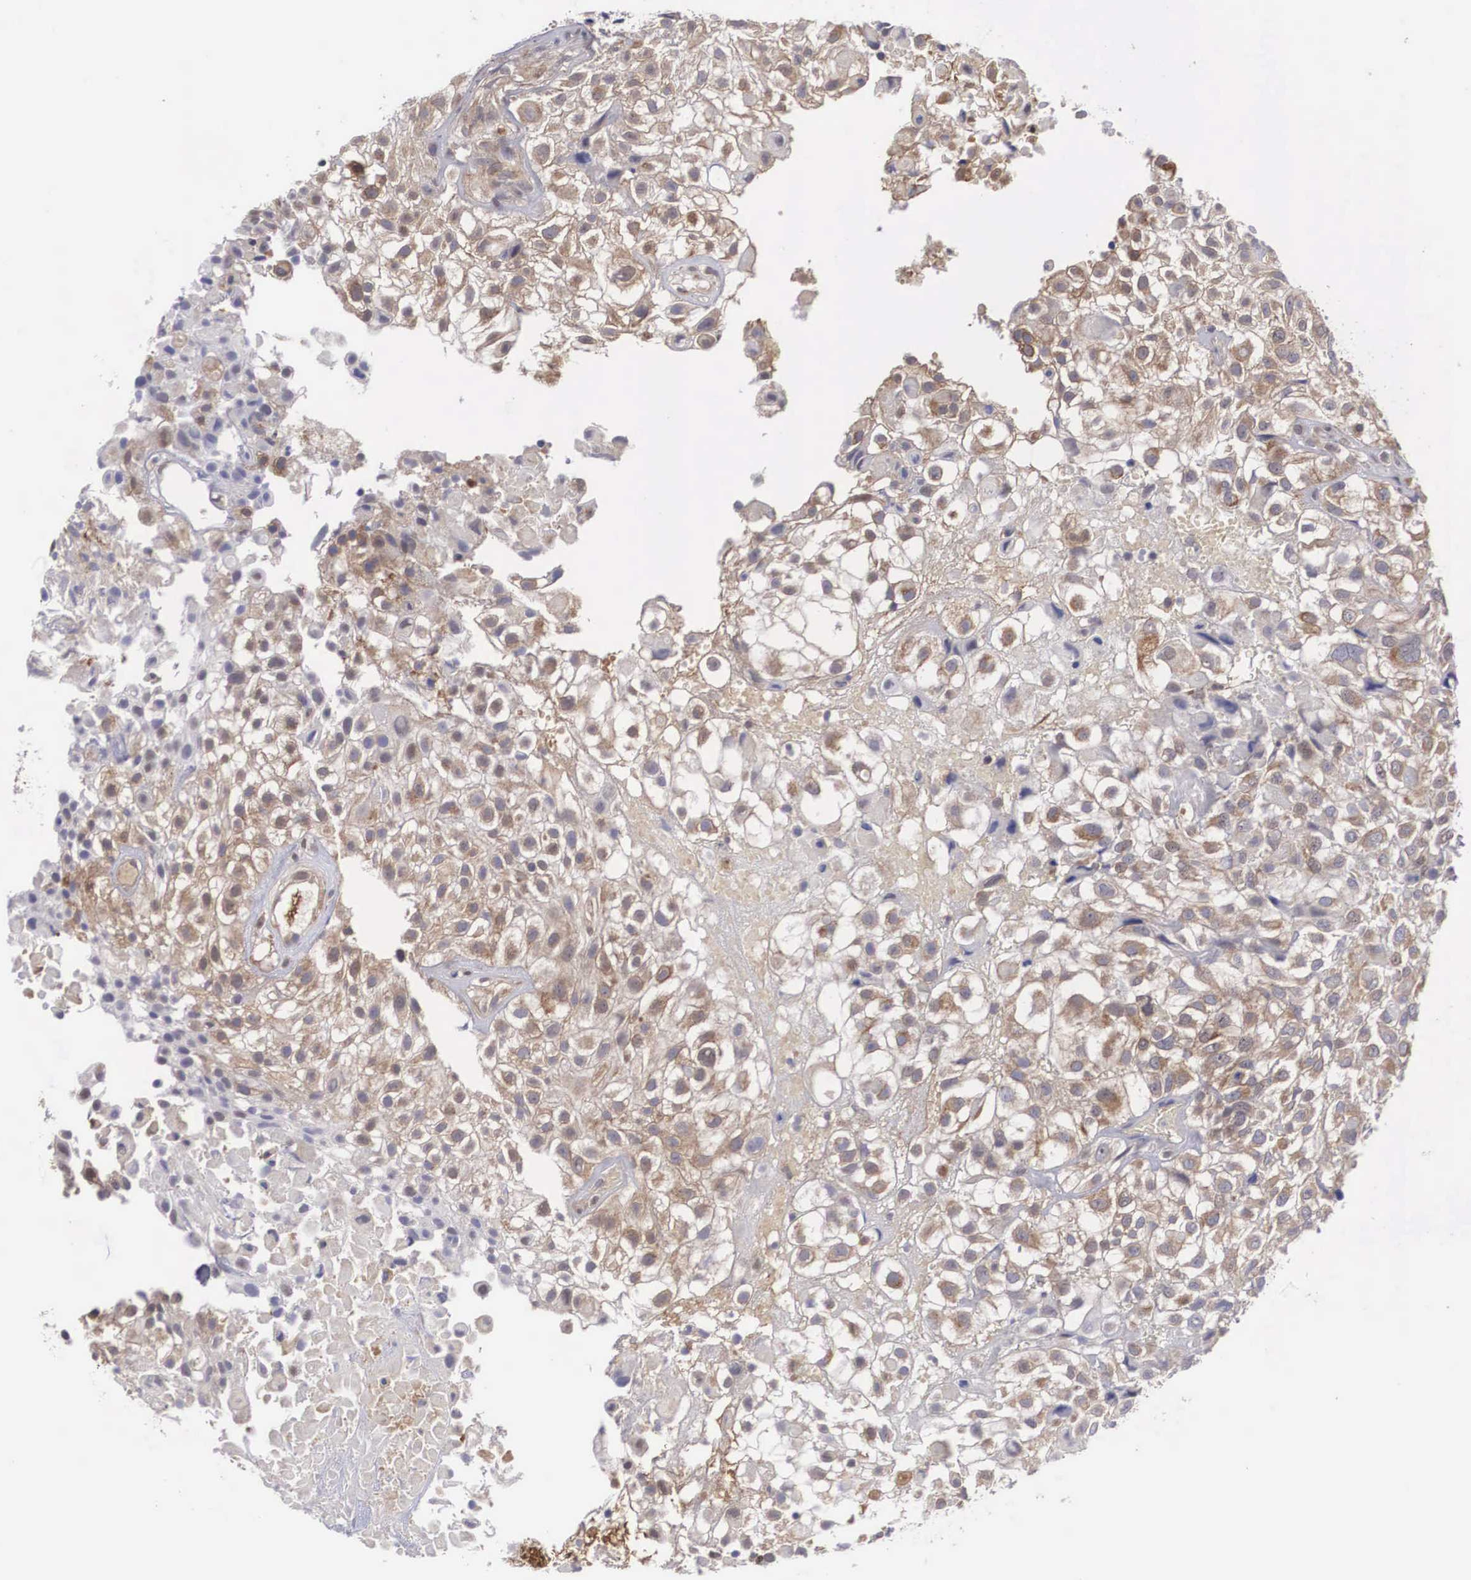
{"staining": {"intensity": "weak", "quantity": ">75%", "location": "cytoplasmic/membranous"}, "tissue": "urothelial cancer", "cell_type": "Tumor cells", "image_type": "cancer", "snomed": [{"axis": "morphology", "description": "Urothelial carcinoma, High grade"}, {"axis": "topography", "description": "Urinary bladder"}], "caption": "Immunohistochemistry image of human high-grade urothelial carcinoma stained for a protein (brown), which demonstrates low levels of weak cytoplasmic/membranous expression in about >75% of tumor cells.", "gene": "ADSL", "patient": {"sex": "male", "age": 56}}